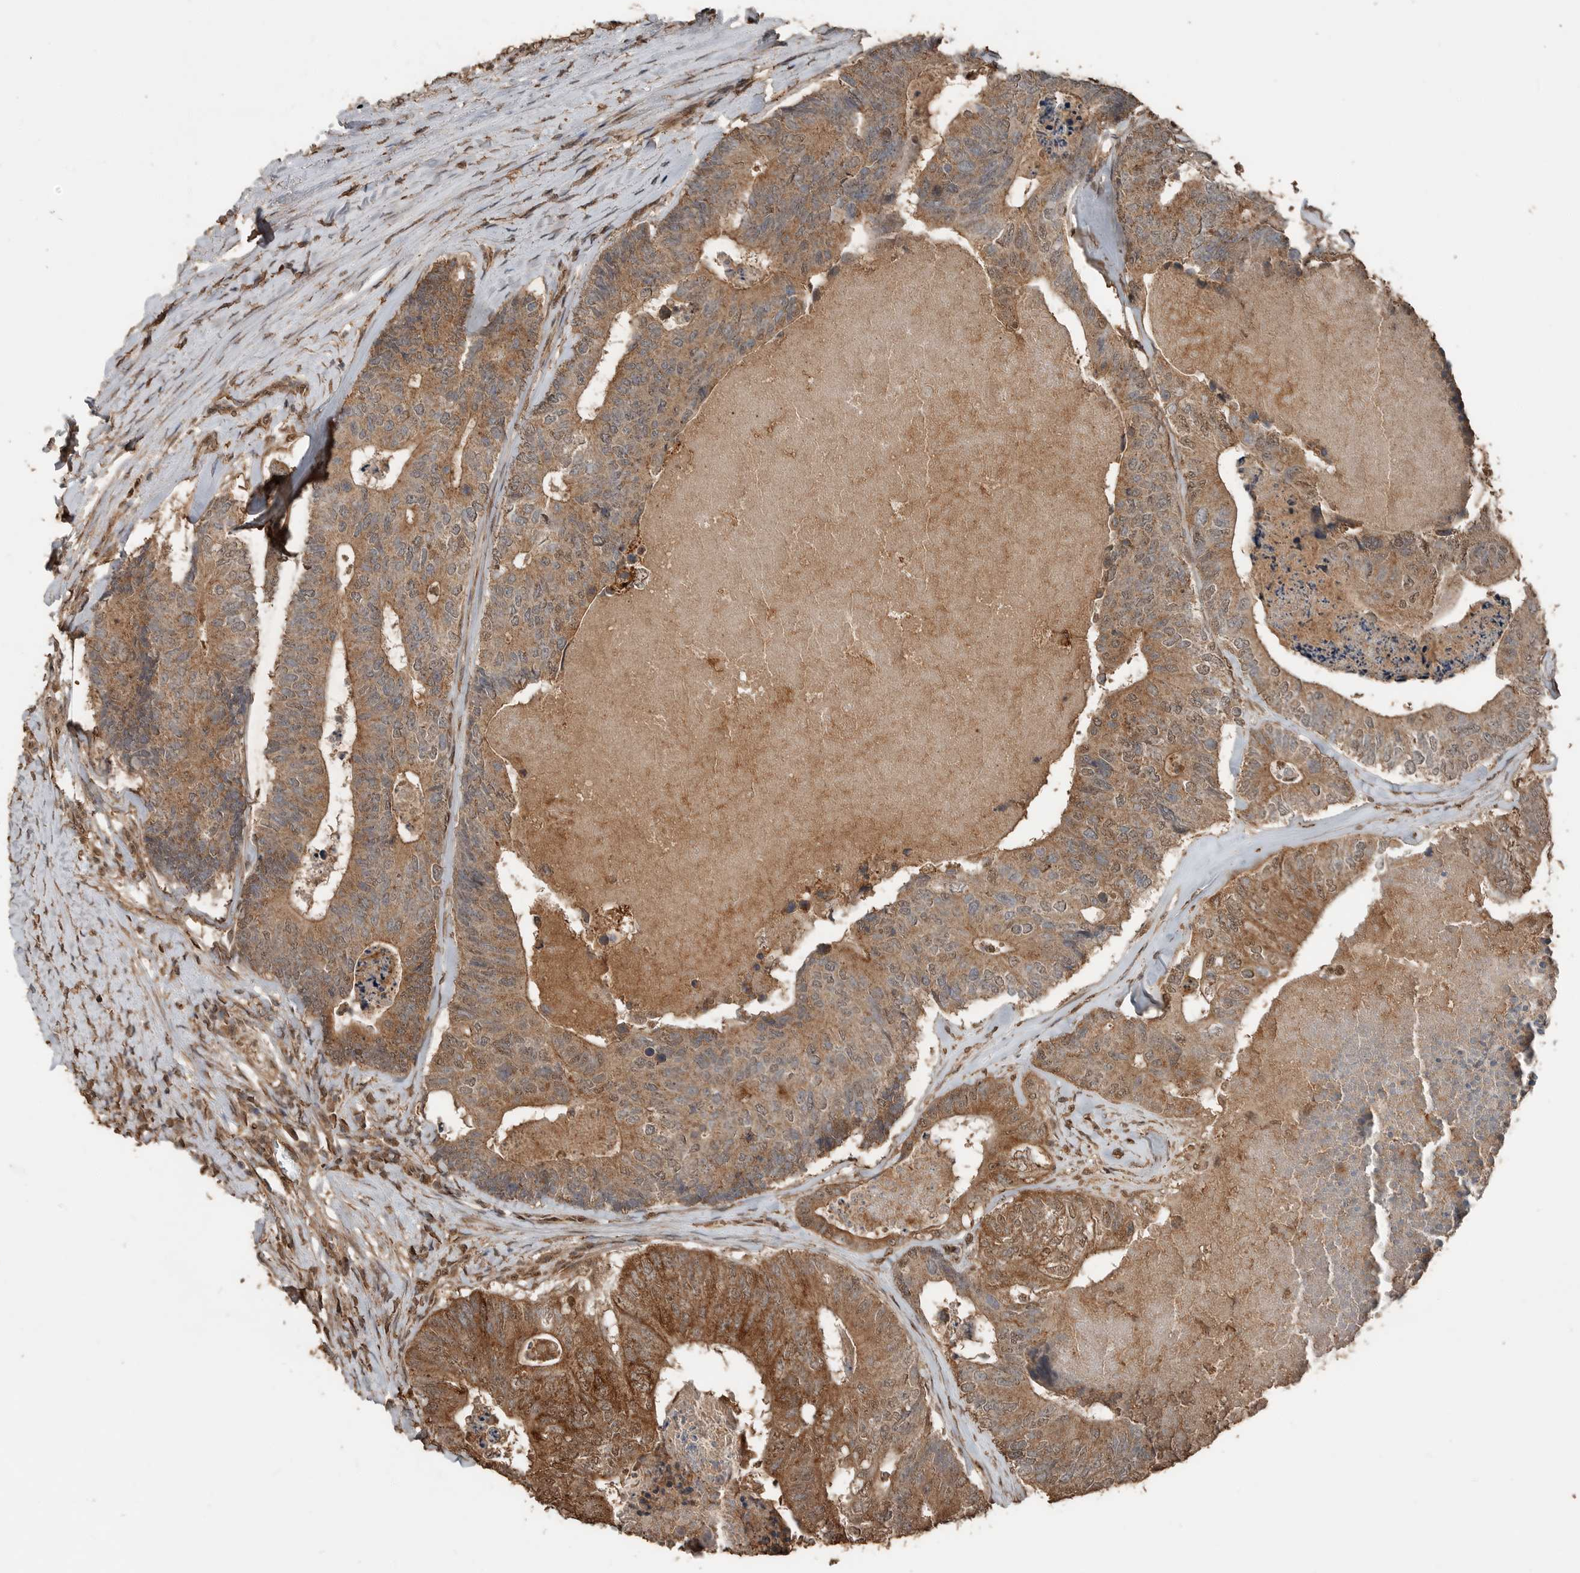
{"staining": {"intensity": "moderate", "quantity": ">75%", "location": "cytoplasmic/membranous"}, "tissue": "colorectal cancer", "cell_type": "Tumor cells", "image_type": "cancer", "snomed": [{"axis": "morphology", "description": "Adenocarcinoma, NOS"}, {"axis": "topography", "description": "Colon"}], "caption": "This photomicrograph reveals colorectal adenocarcinoma stained with IHC to label a protein in brown. The cytoplasmic/membranous of tumor cells show moderate positivity for the protein. Nuclei are counter-stained blue.", "gene": "BLZF1", "patient": {"sex": "female", "age": 67}}